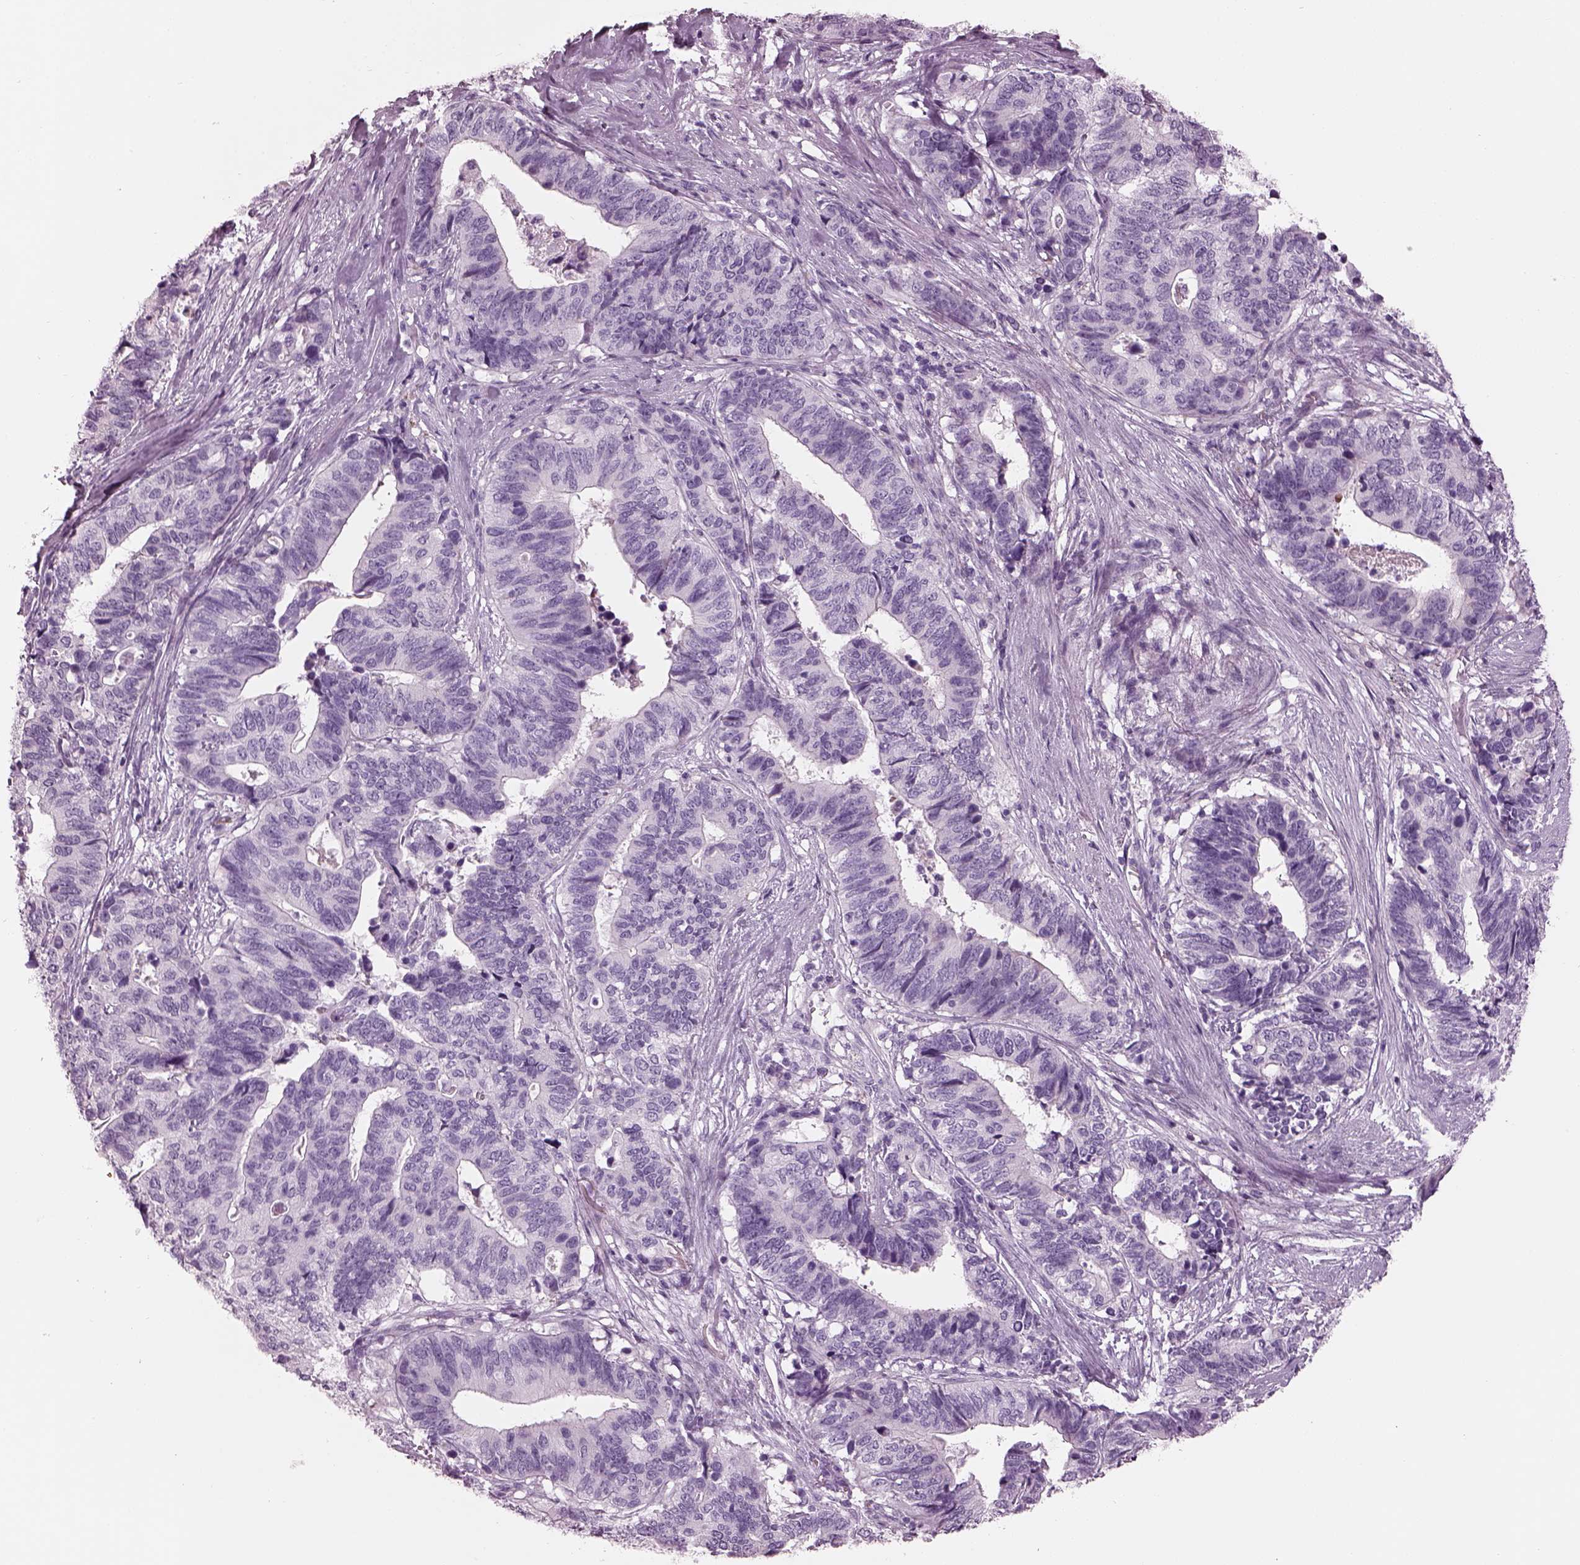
{"staining": {"intensity": "negative", "quantity": "none", "location": "none"}, "tissue": "stomach cancer", "cell_type": "Tumor cells", "image_type": "cancer", "snomed": [{"axis": "morphology", "description": "Adenocarcinoma, NOS"}, {"axis": "topography", "description": "Stomach, upper"}], "caption": "Immunohistochemistry (IHC) micrograph of human stomach cancer (adenocarcinoma) stained for a protein (brown), which shows no positivity in tumor cells.", "gene": "HYDIN", "patient": {"sex": "female", "age": 67}}